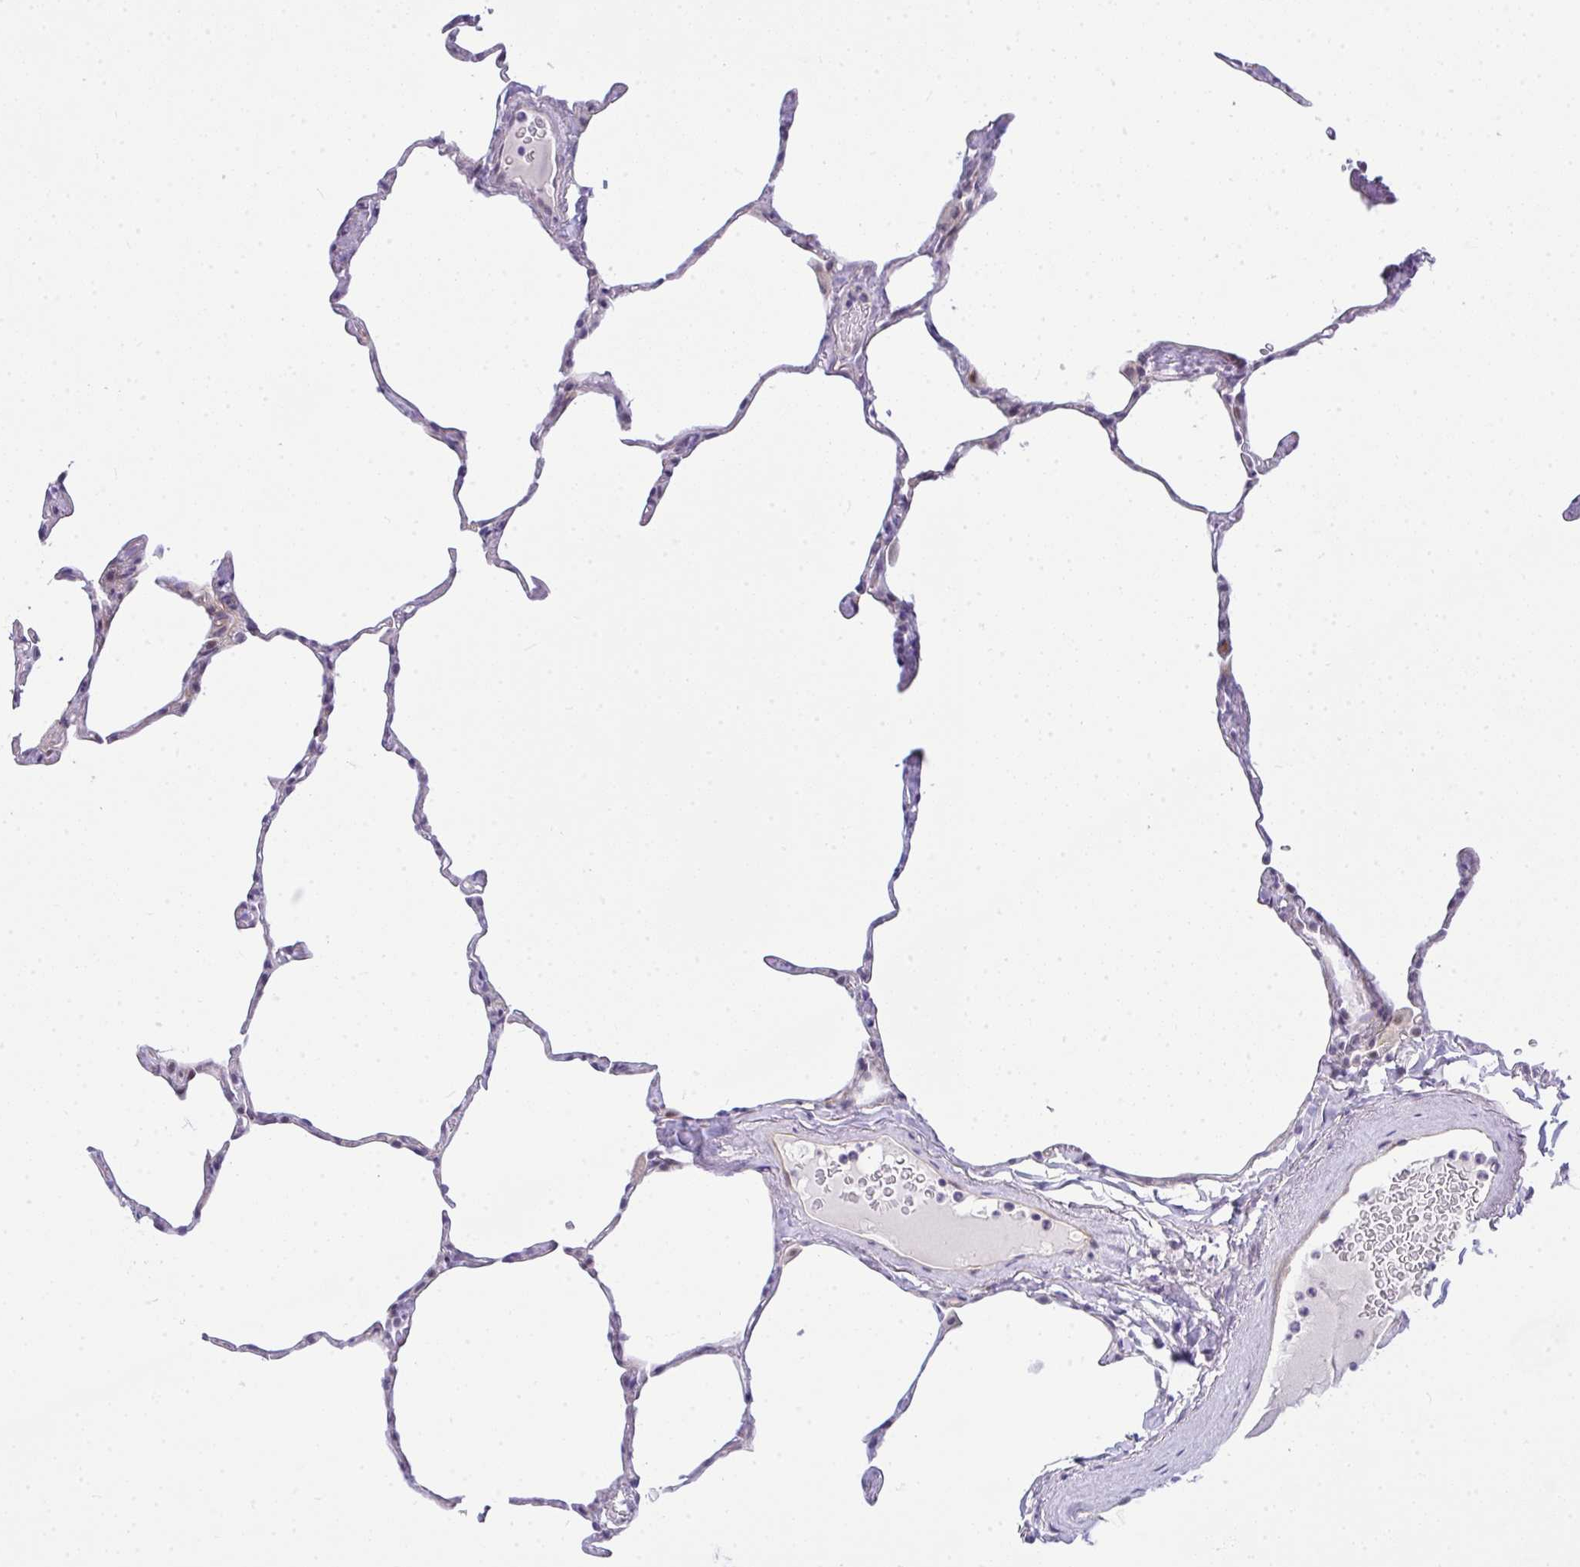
{"staining": {"intensity": "negative", "quantity": "none", "location": "none"}, "tissue": "lung", "cell_type": "Alveolar cells", "image_type": "normal", "snomed": [{"axis": "morphology", "description": "Normal tissue, NOS"}, {"axis": "topography", "description": "Lung"}], "caption": "Immunohistochemical staining of unremarkable lung shows no significant positivity in alveolar cells. (DAB (3,3'-diaminobenzidine) immunohistochemistry visualized using brightfield microscopy, high magnification).", "gene": "NFXL1", "patient": {"sex": "male", "age": 65}}